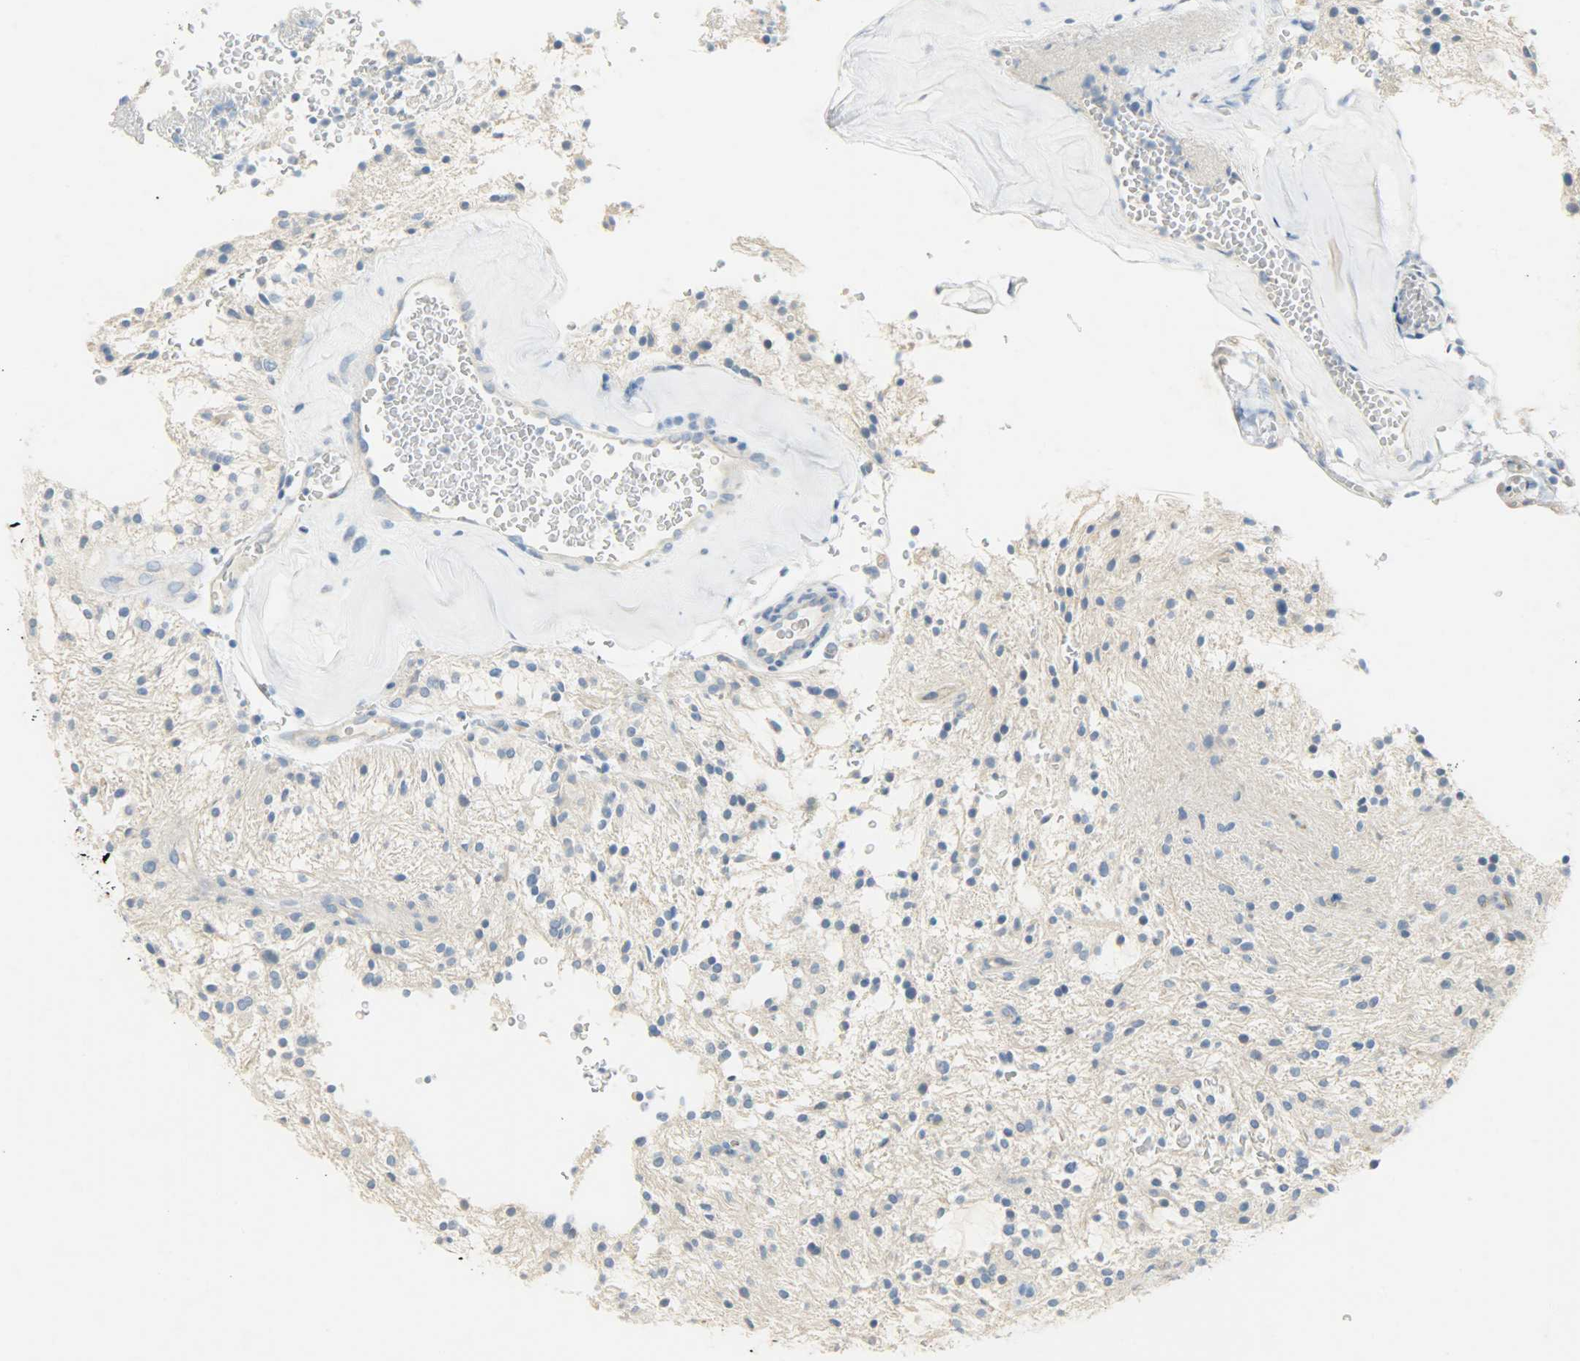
{"staining": {"intensity": "negative", "quantity": "none", "location": "none"}, "tissue": "glioma", "cell_type": "Tumor cells", "image_type": "cancer", "snomed": [{"axis": "morphology", "description": "Glioma, malignant, NOS"}, {"axis": "topography", "description": "Cerebellum"}], "caption": "The immunohistochemistry image has no significant positivity in tumor cells of malignant glioma tissue.", "gene": "PROM1", "patient": {"sex": "female", "age": 10}}